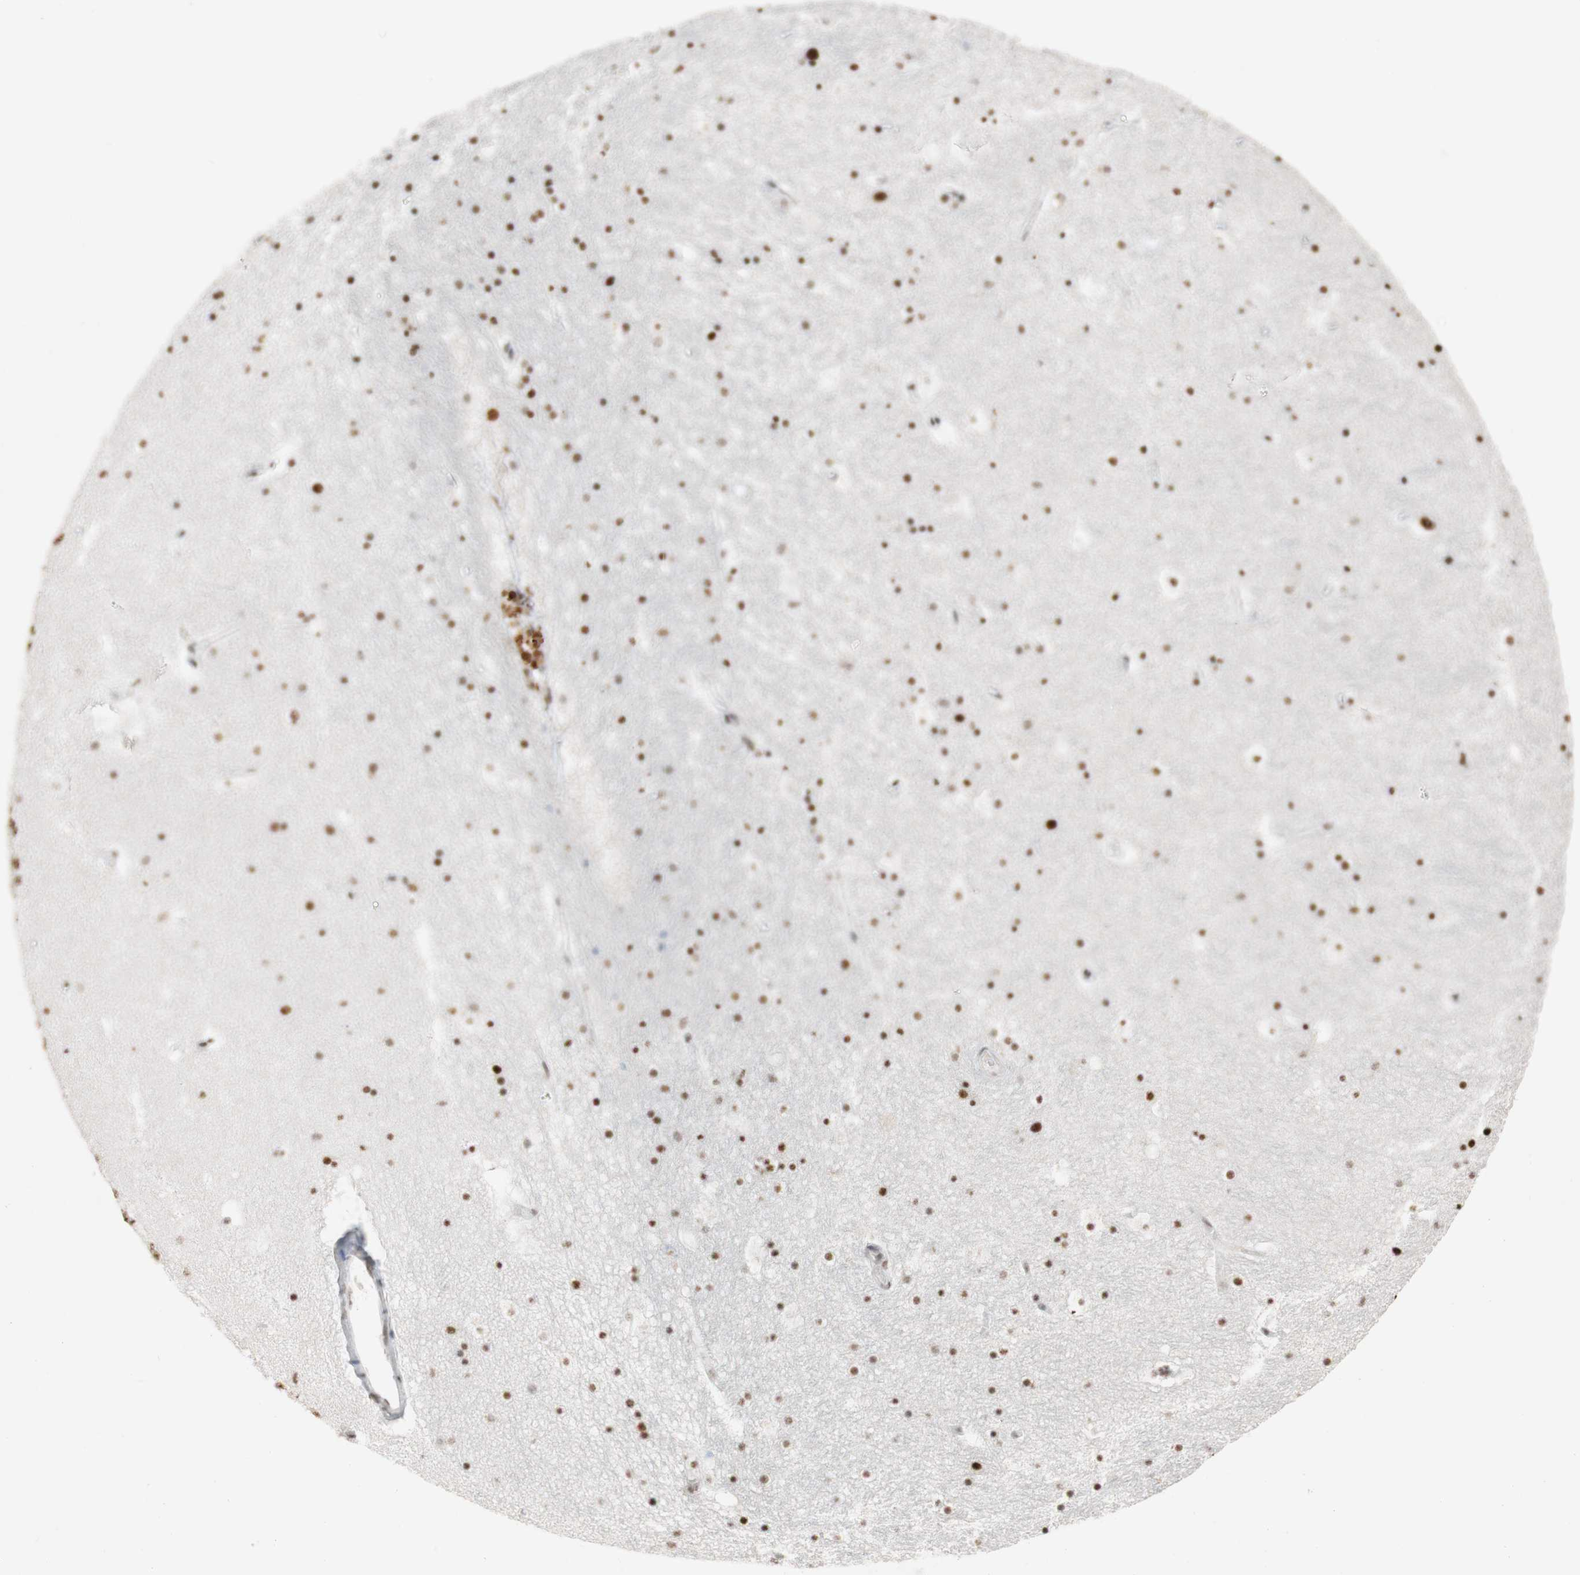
{"staining": {"intensity": "moderate", "quantity": ">75%", "location": "nuclear"}, "tissue": "hippocampus", "cell_type": "Glial cells", "image_type": "normal", "snomed": [{"axis": "morphology", "description": "Normal tissue, NOS"}, {"axis": "topography", "description": "Hippocampus"}], "caption": "Immunohistochemistry (IHC) image of normal human hippocampus stained for a protein (brown), which reveals medium levels of moderate nuclear expression in approximately >75% of glial cells.", "gene": "SAP18", "patient": {"sex": "male", "age": 45}}